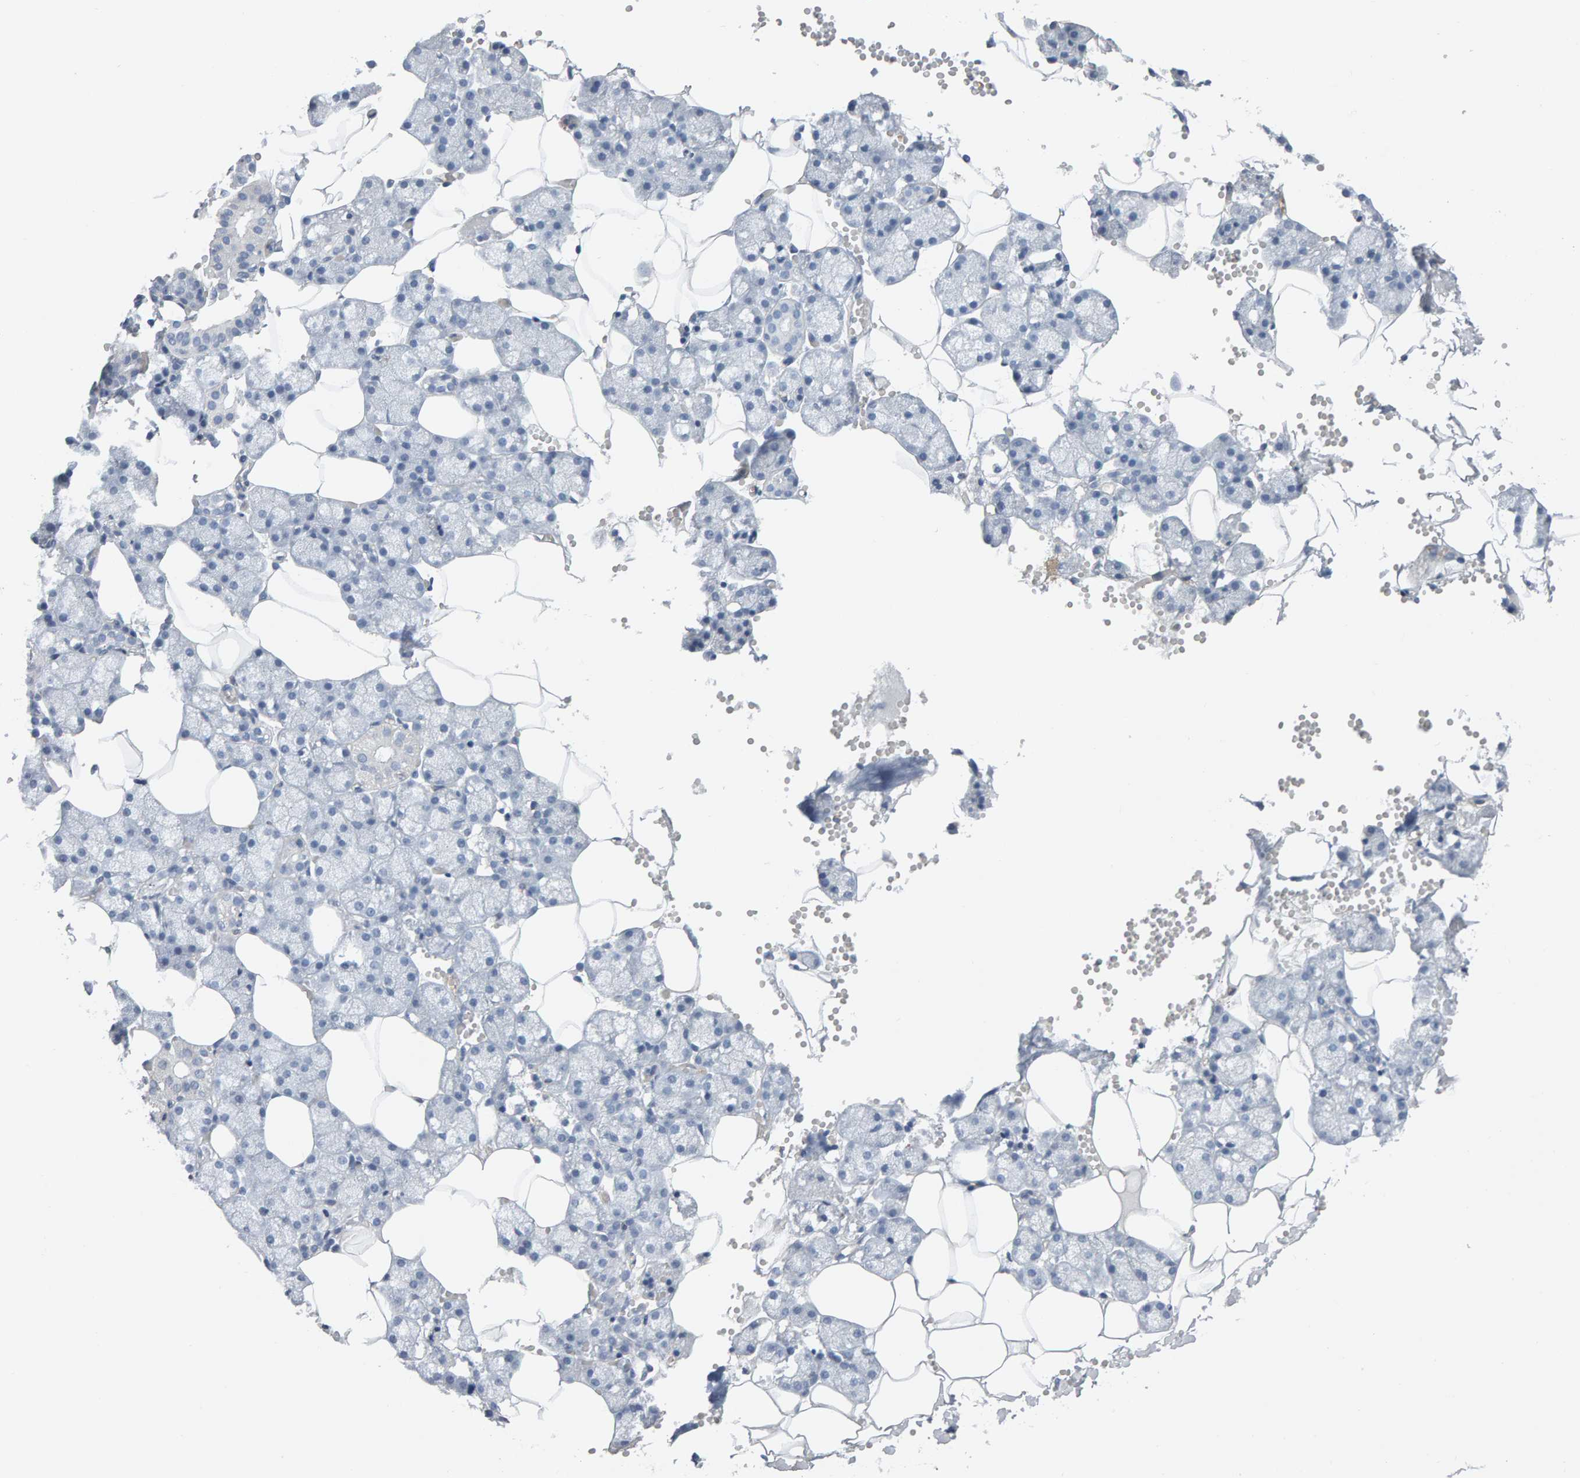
{"staining": {"intensity": "moderate", "quantity": "<25%", "location": "cytoplasmic/membranous"}, "tissue": "salivary gland", "cell_type": "Glandular cells", "image_type": "normal", "snomed": [{"axis": "morphology", "description": "Normal tissue, NOS"}, {"axis": "topography", "description": "Salivary gland"}], "caption": "Immunohistochemistry (IHC) (DAB) staining of normal salivary gland demonstrates moderate cytoplasmic/membranous protein staining in approximately <25% of glandular cells.", "gene": "FYN", "patient": {"sex": "male", "age": 62}}